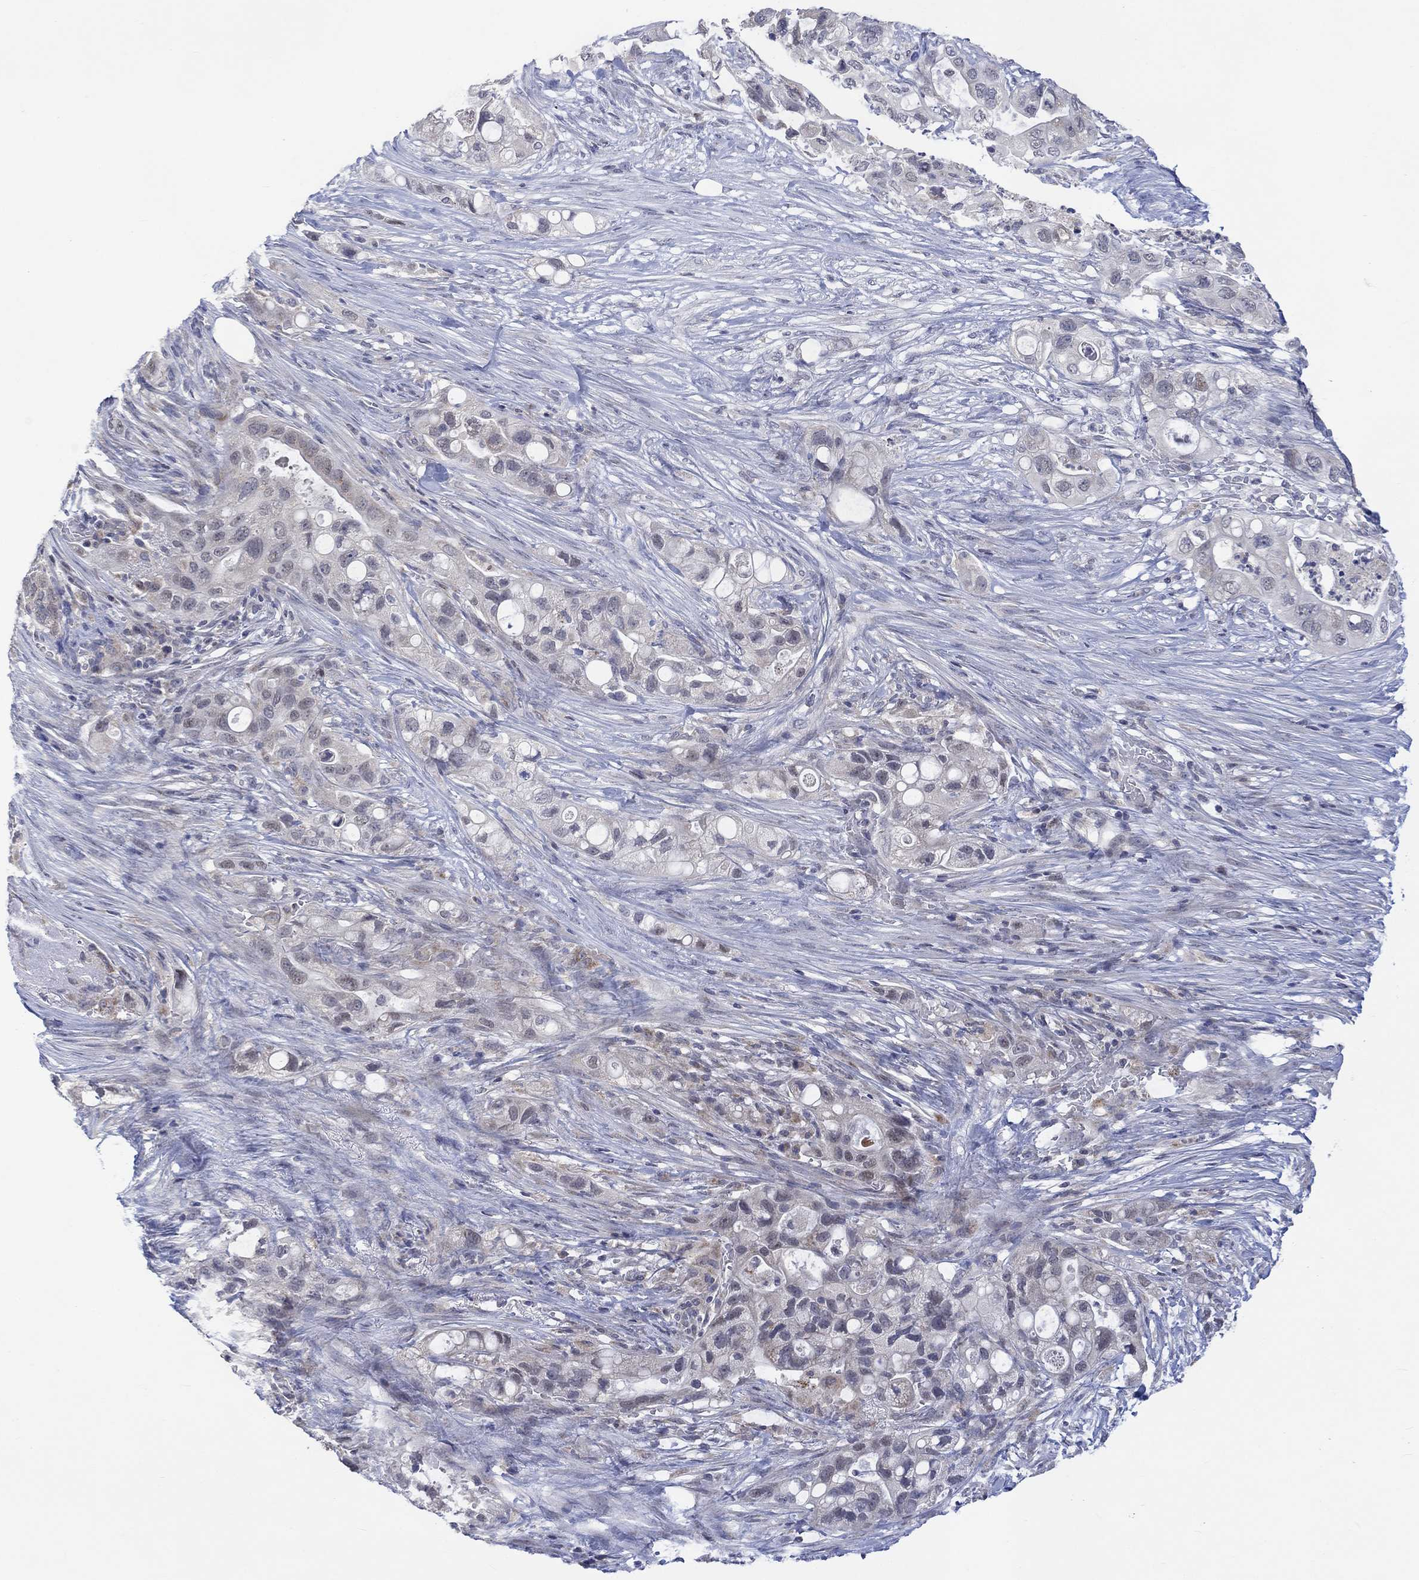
{"staining": {"intensity": "weak", "quantity": "<25%", "location": "cytoplasmic/membranous"}, "tissue": "pancreatic cancer", "cell_type": "Tumor cells", "image_type": "cancer", "snomed": [{"axis": "morphology", "description": "Adenocarcinoma, NOS"}, {"axis": "topography", "description": "Pancreas"}], "caption": "DAB immunohistochemical staining of human pancreatic adenocarcinoma demonstrates no significant staining in tumor cells.", "gene": "SLC48A1", "patient": {"sex": "female", "age": 72}}